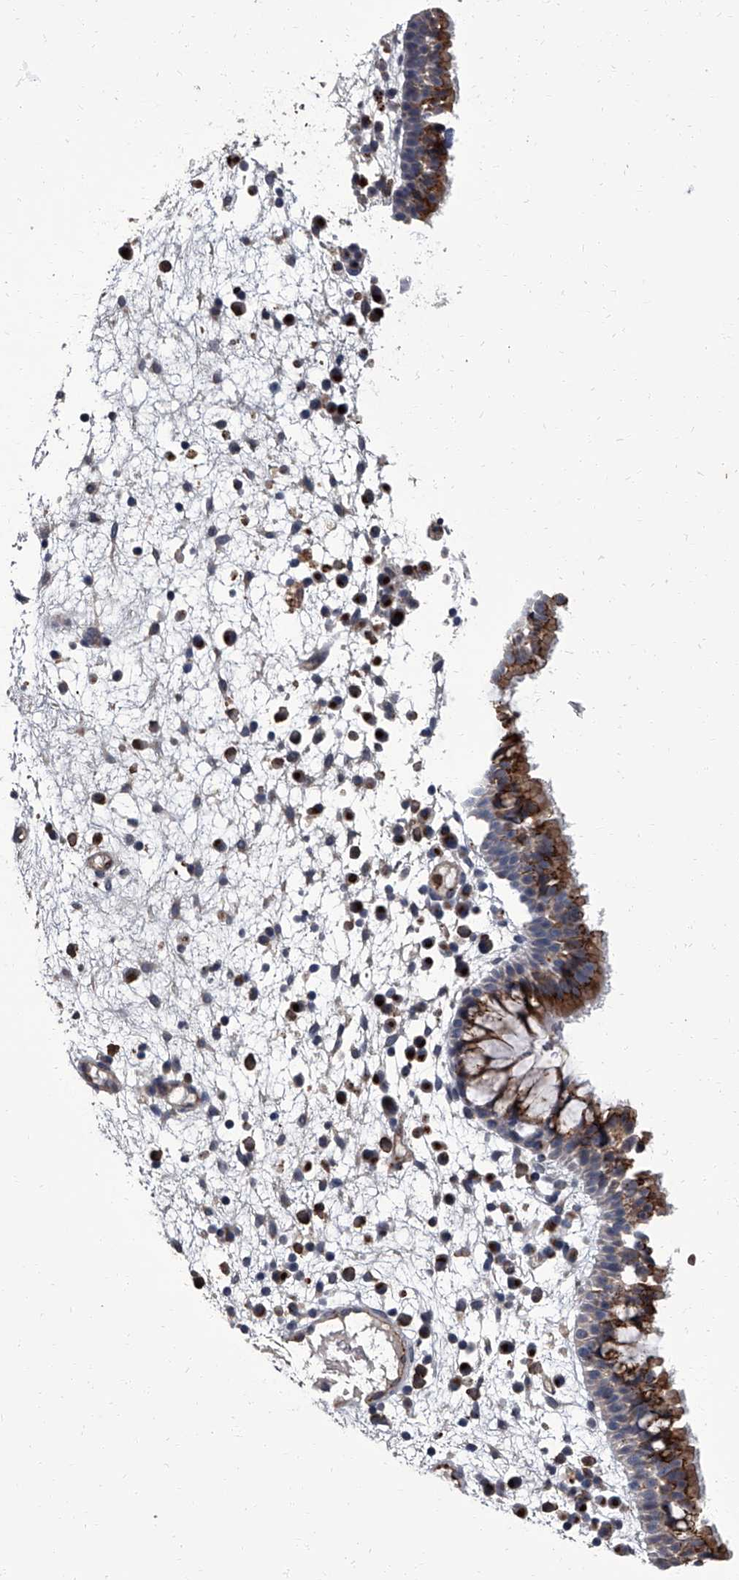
{"staining": {"intensity": "strong", "quantity": "25%-75%", "location": "cytoplasmic/membranous"}, "tissue": "nasopharynx", "cell_type": "Respiratory epithelial cells", "image_type": "normal", "snomed": [{"axis": "morphology", "description": "Normal tissue, NOS"}, {"axis": "morphology", "description": "Inflammation, NOS"}, {"axis": "morphology", "description": "Malignant melanoma, Metastatic site"}, {"axis": "topography", "description": "Nasopharynx"}], "caption": "High-magnification brightfield microscopy of benign nasopharynx stained with DAB (brown) and counterstained with hematoxylin (blue). respiratory epithelial cells exhibit strong cytoplasmic/membranous staining is appreciated in about25%-75% of cells.", "gene": "SIRT4", "patient": {"sex": "male", "age": 70}}